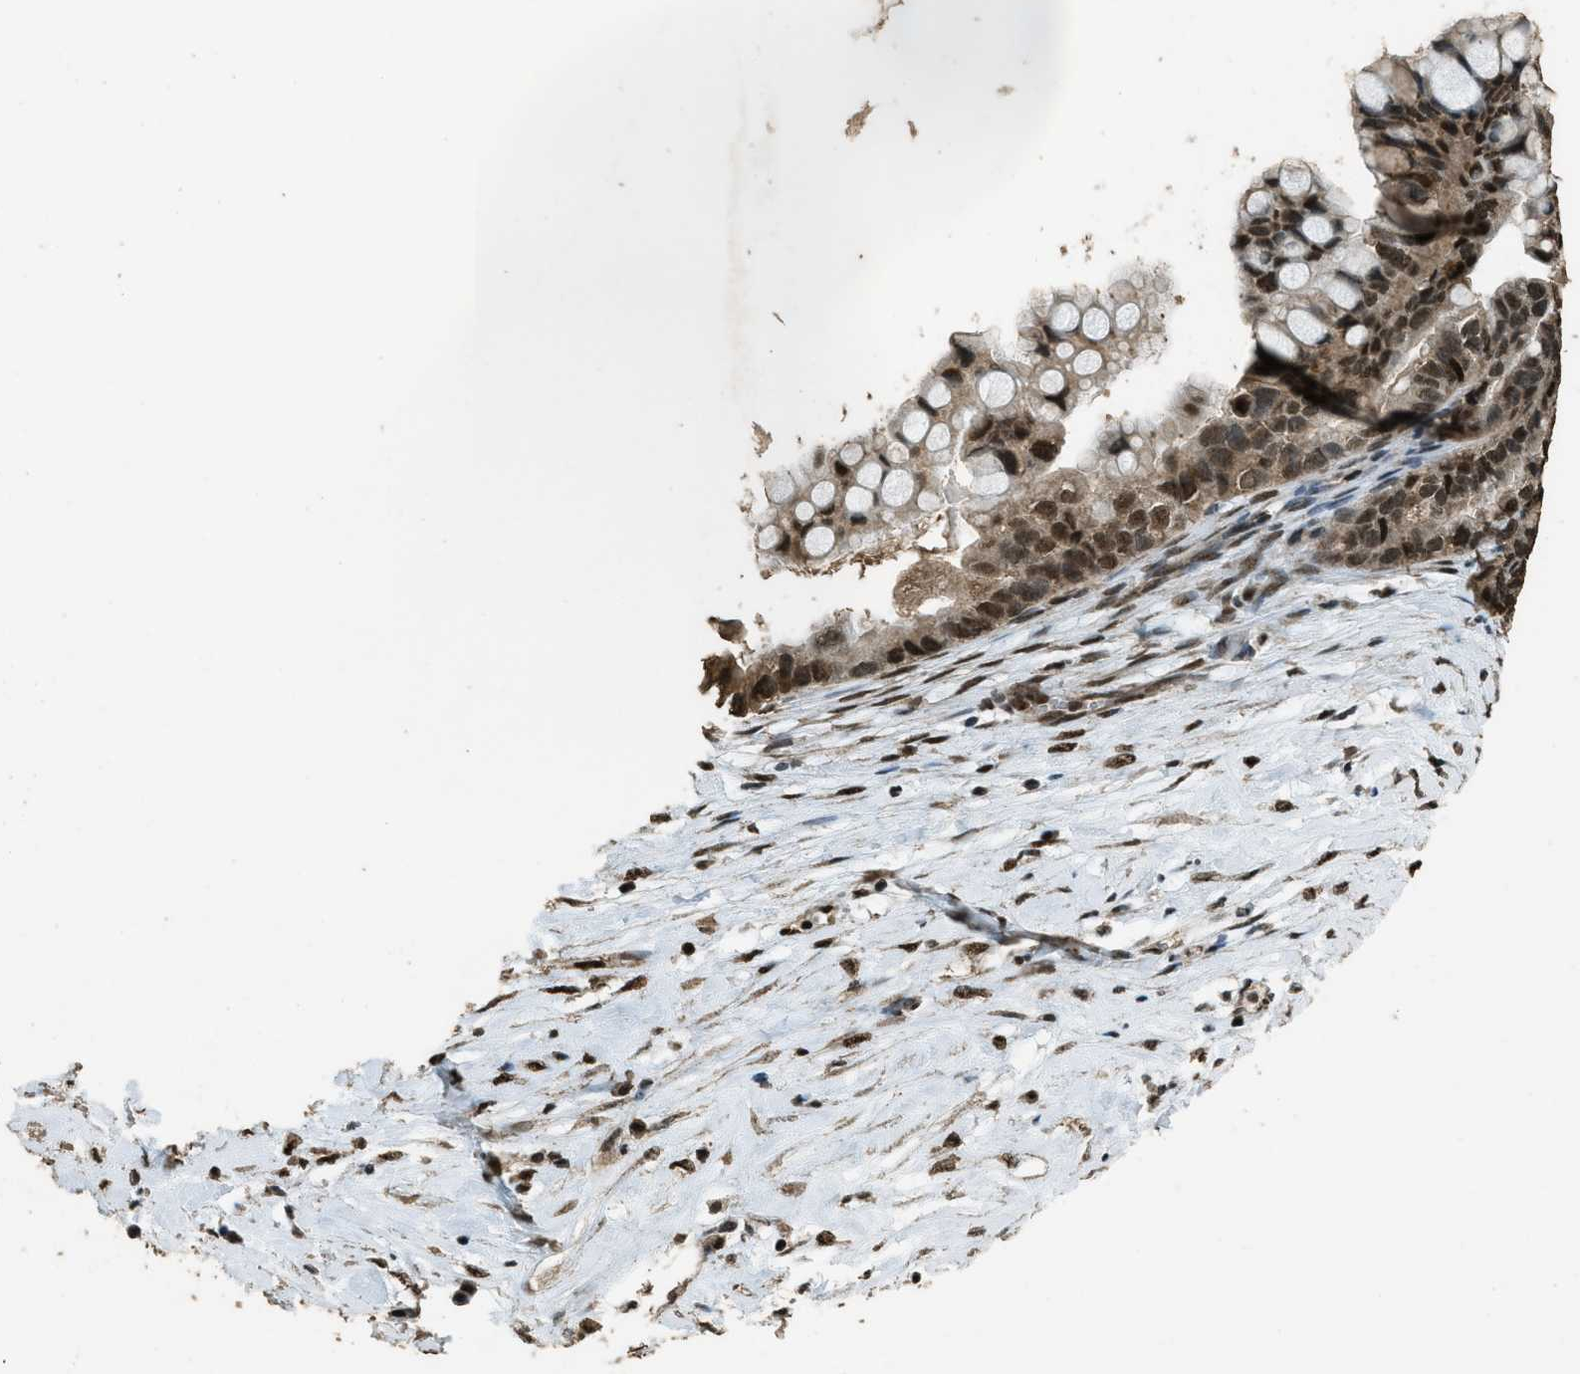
{"staining": {"intensity": "strong", "quantity": ">75%", "location": "nuclear"}, "tissue": "ovarian cancer", "cell_type": "Tumor cells", "image_type": "cancer", "snomed": [{"axis": "morphology", "description": "Cystadenocarcinoma, mucinous, NOS"}, {"axis": "topography", "description": "Ovary"}], "caption": "Mucinous cystadenocarcinoma (ovarian) tissue reveals strong nuclear staining in about >75% of tumor cells, visualized by immunohistochemistry.", "gene": "MYB", "patient": {"sex": "female", "age": 80}}